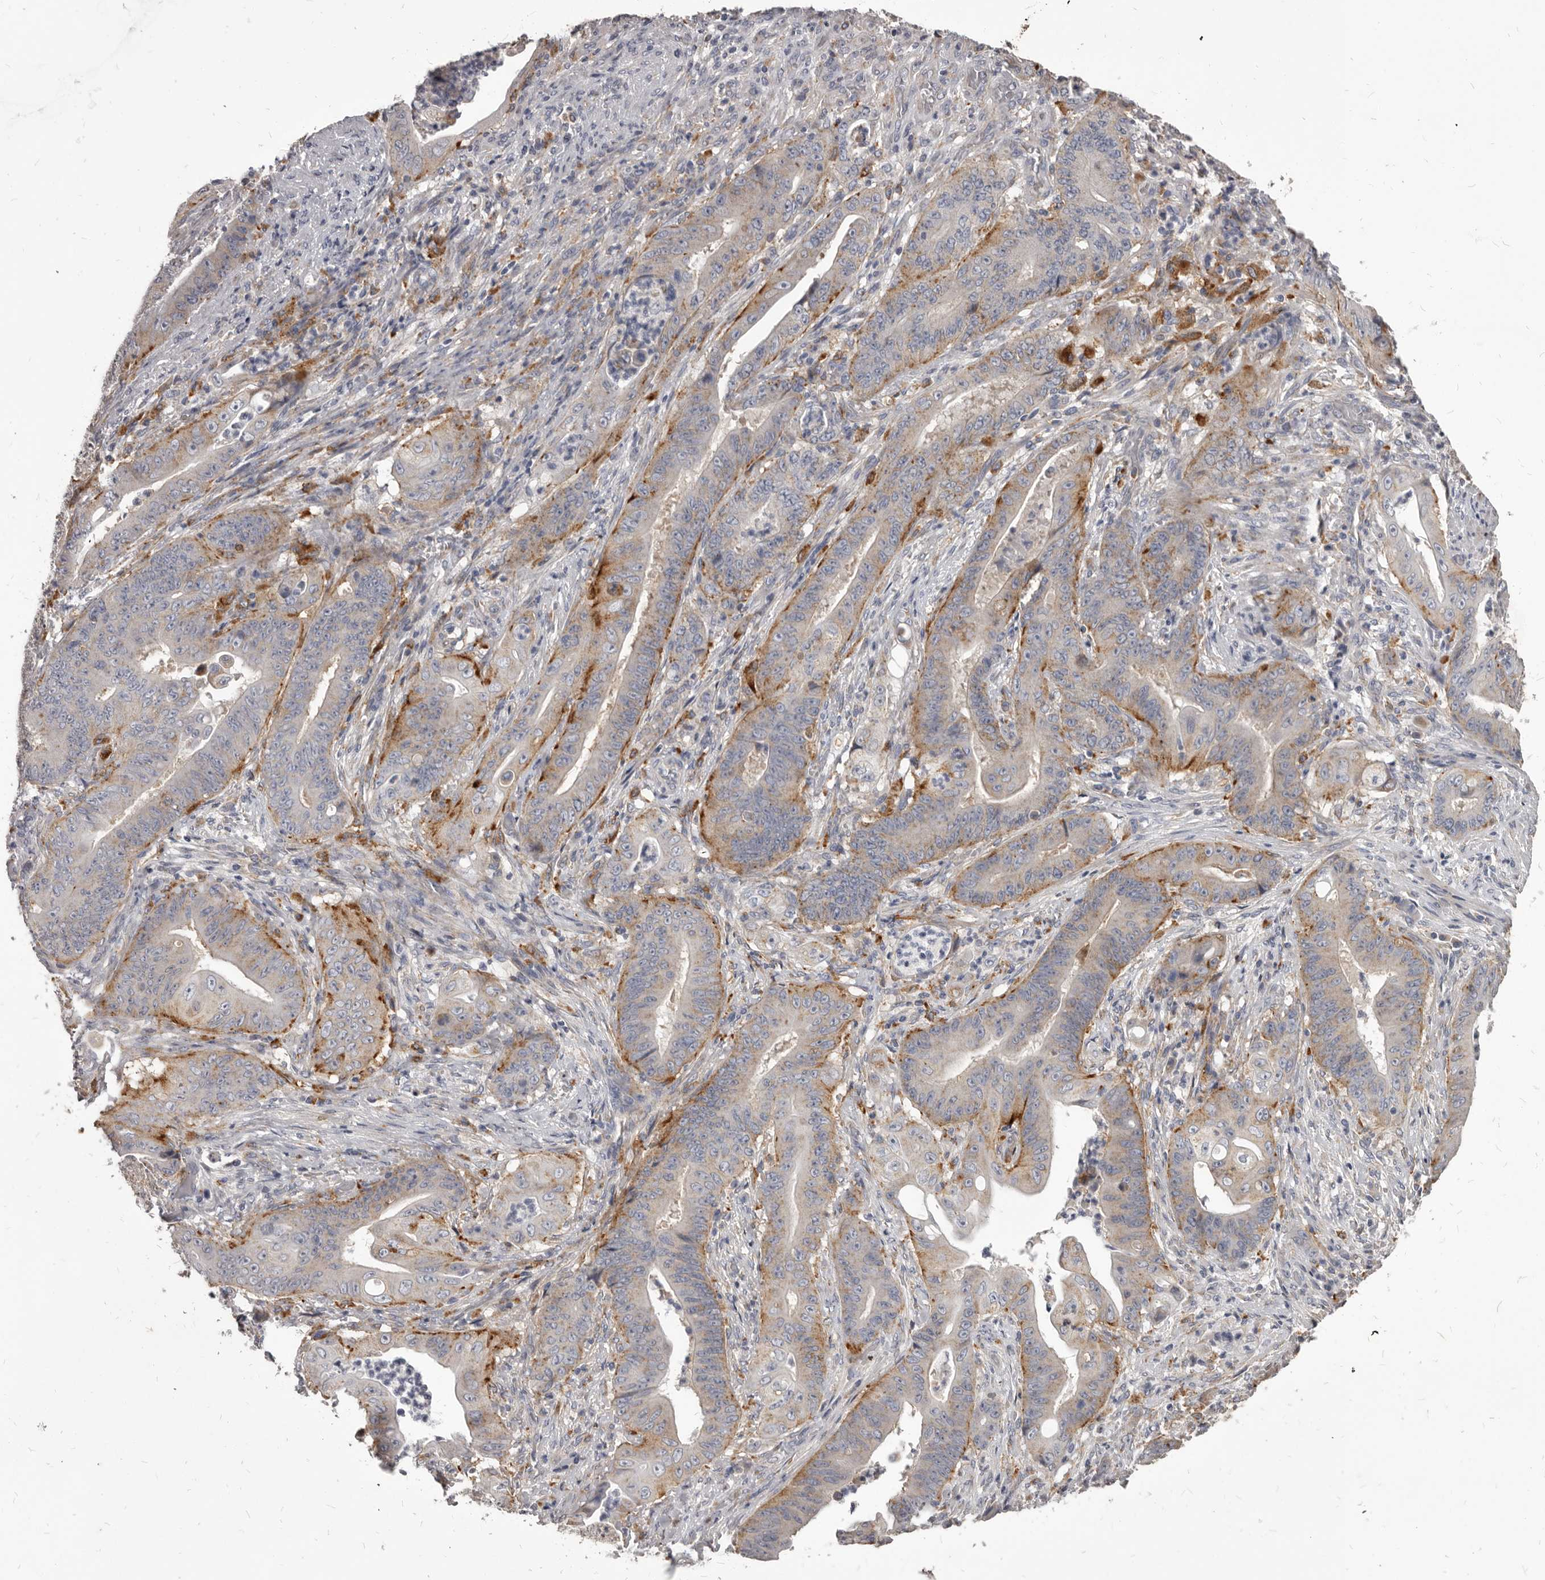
{"staining": {"intensity": "moderate", "quantity": "25%-75%", "location": "cytoplasmic/membranous"}, "tissue": "stomach cancer", "cell_type": "Tumor cells", "image_type": "cancer", "snomed": [{"axis": "morphology", "description": "Adenocarcinoma, NOS"}, {"axis": "topography", "description": "Stomach"}], "caption": "Moderate cytoplasmic/membranous expression for a protein is identified in approximately 25%-75% of tumor cells of stomach adenocarcinoma using IHC.", "gene": "PI4K2A", "patient": {"sex": "female", "age": 73}}